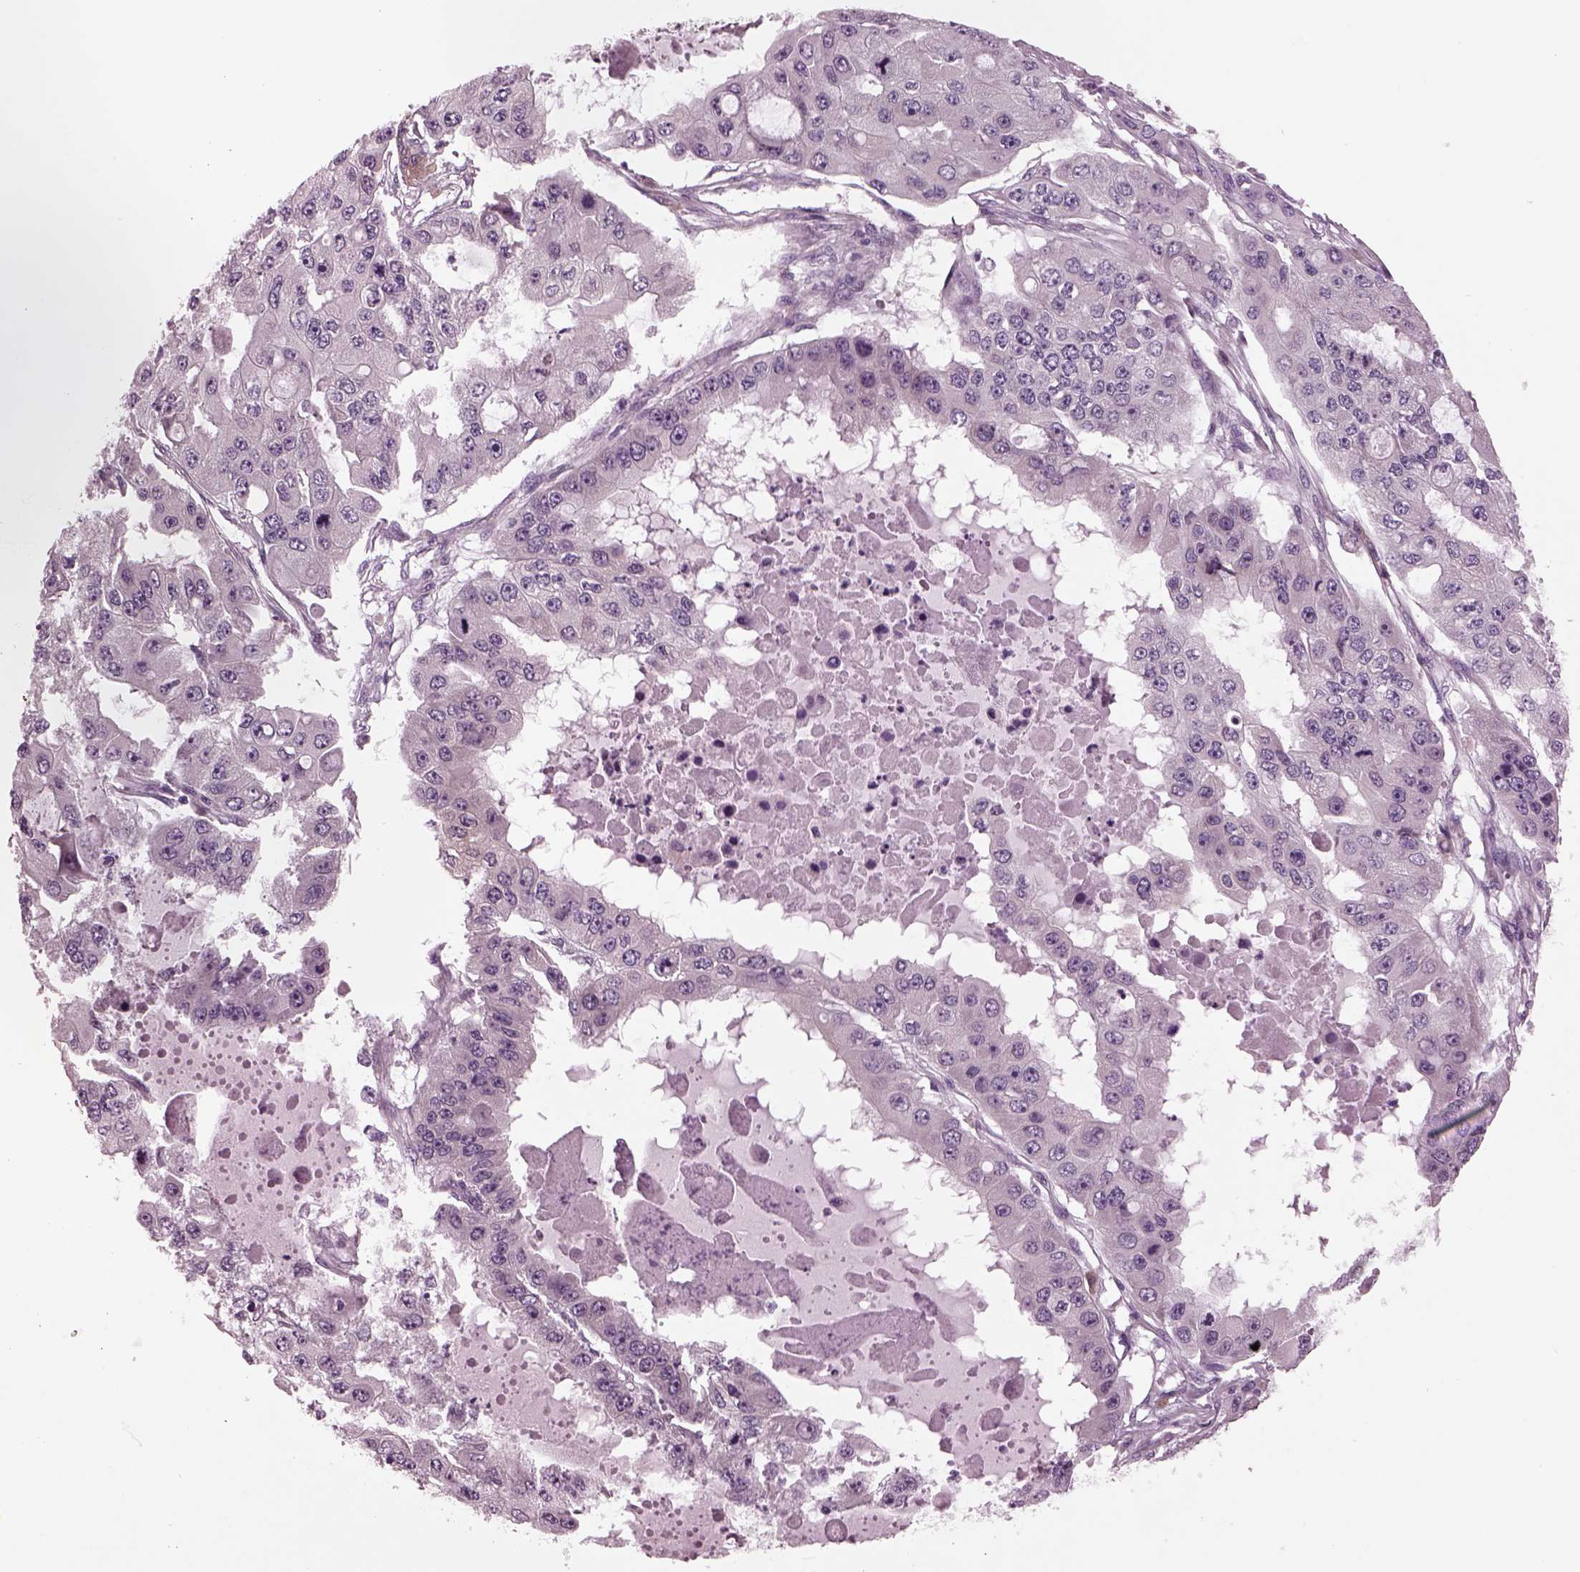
{"staining": {"intensity": "negative", "quantity": "none", "location": "none"}, "tissue": "ovarian cancer", "cell_type": "Tumor cells", "image_type": "cancer", "snomed": [{"axis": "morphology", "description": "Cystadenocarcinoma, serous, NOS"}, {"axis": "topography", "description": "Ovary"}], "caption": "An immunohistochemistry (IHC) micrograph of ovarian cancer is shown. There is no staining in tumor cells of ovarian cancer. The staining is performed using DAB brown chromogen with nuclei counter-stained in using hematoxylin.", "gene": "AP4M1", "patient": {"sex": "female", "age": 56}}